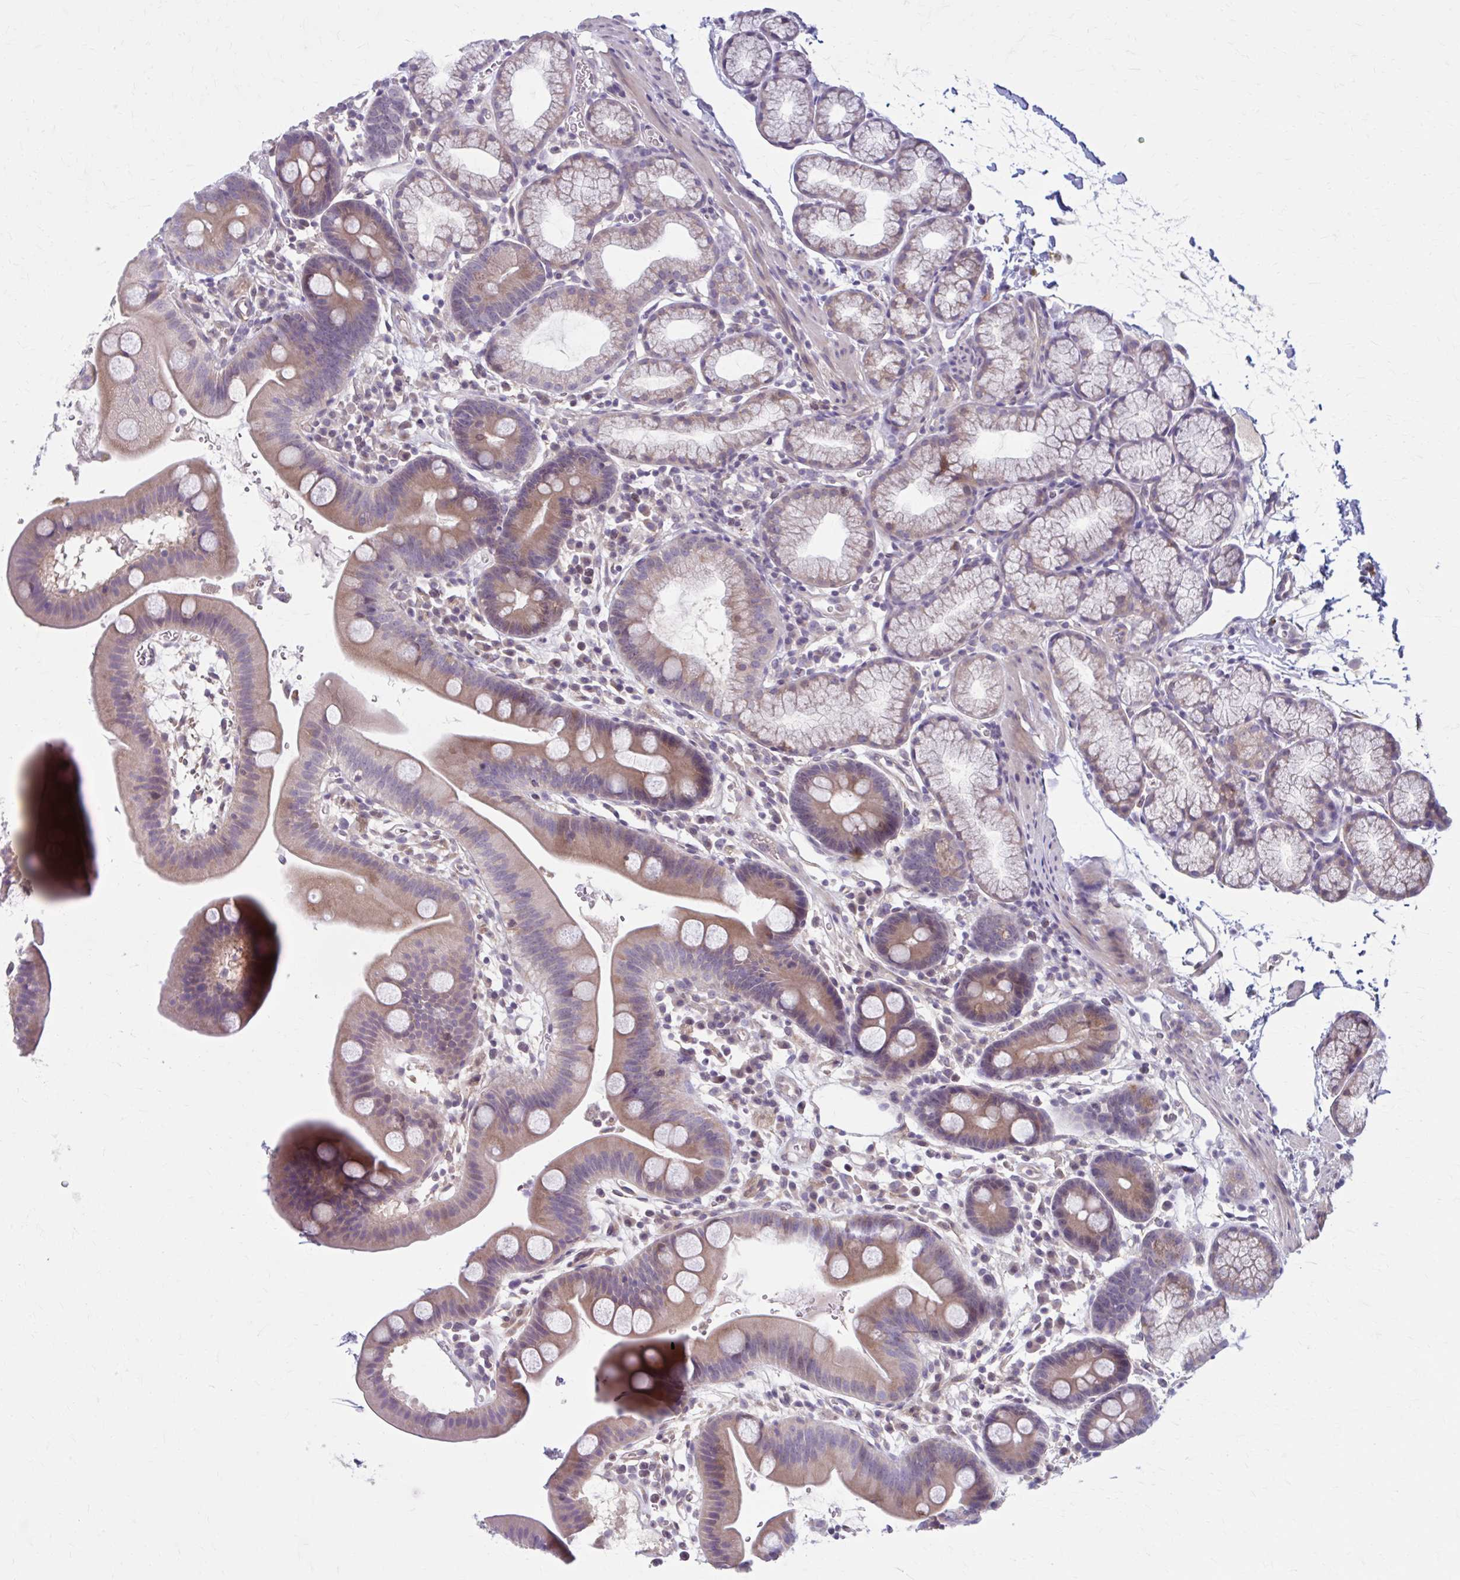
{"staining": {"intensity": "moderate", "quantity": "<25%", "location": "cytoplasmic/membranous"}, "tissue": "duodenum", "cell_type": "Glandular cells", "image_type": "normal", "snomed": [{"axis": "morphology", "description": "Normal tissue, NOS"}, {"axis": "topography", "description": "Duodenum"}], "caption": "Immunohistochemical staining of unremarkable duodenum reveals moderate cytoplasmic/membranous protein positivity in about <25% of glandular cells. The protein of interest is shown in brown color, while the nuclei are stained blue.", "gene": "CHST3", "patient": {"sex": "male", "age": 59}}